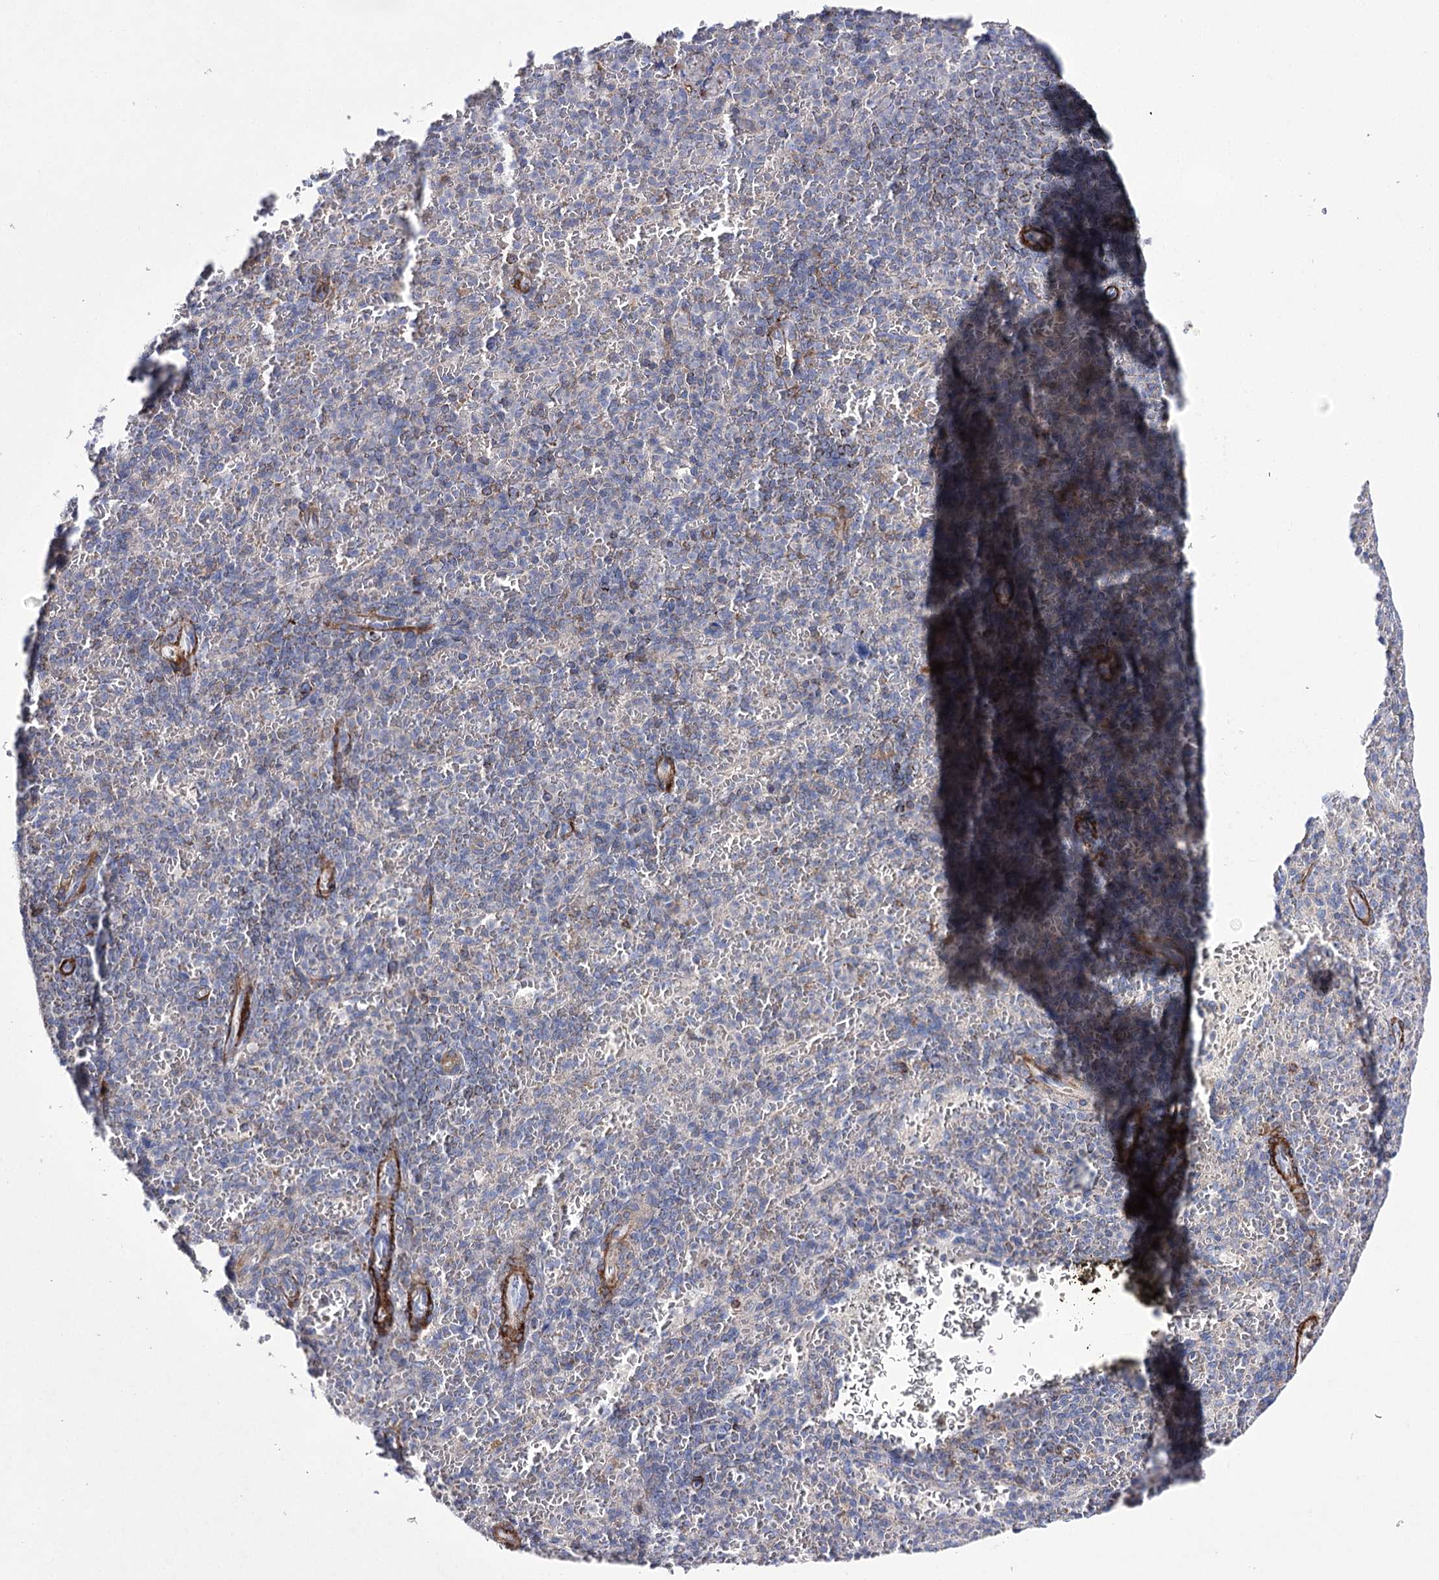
{"staining": {"intensity": "negative", "quantity": "none", "location": "none"}, "tissue": "spleen", "cell_type": "Cells in red pulp", "image_type": "normal", "snomed": [{"axis": "morphology", "description": "Normal tissue, NOS"}, {"axis": "topography", "description": "Spleen"}], "caption": "A photomicrograph of spleen stained for a protein exhibits no brown staining in cells in red pulp. (DAB (3,3'-diaminobenzidine) immunohistochemistry (IHC) with hematoxylin counter stain).", "gene": "COX15", "patient": {"sex": "female", "age": 74}}